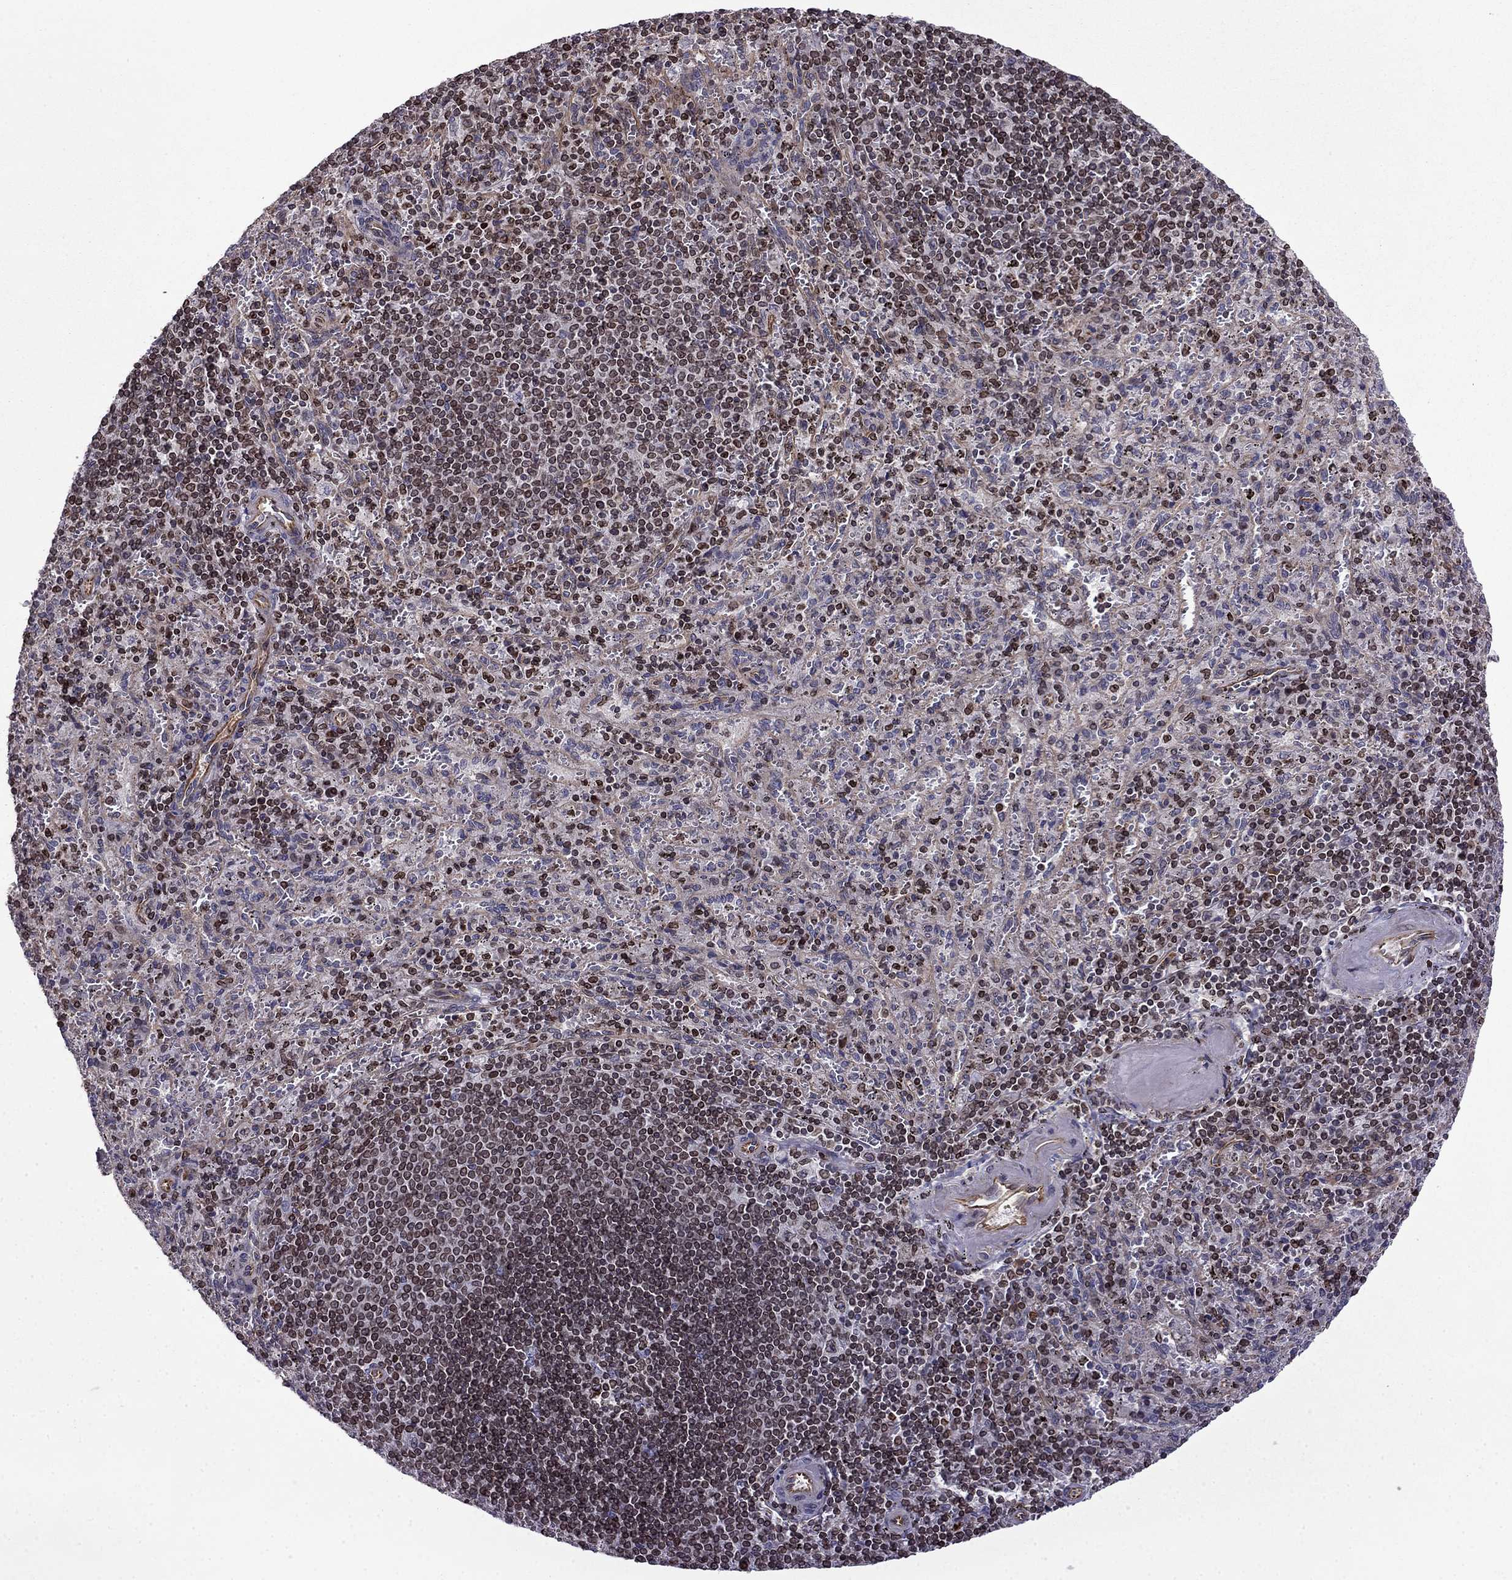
{"staining": {"intensity": "moderate", "quantity": "<25%", "location": "nuclear"}, "tissue": "spleen", "cell_type": "Cells in red pulp", "image_type": "normal", "snomed": [{"axis": "morphology", "description": "Normal tissue, NOS"}, {"axis": "topography", "description": "Spleen"}], "caption": "Brown immunohistochemical staining in unremarkable human spleen shows moderate nuclear expression in about <25% of cells in red pulp.", "gene": "CDC42BPA", "patient": {"sex": "male", "age": 57}}